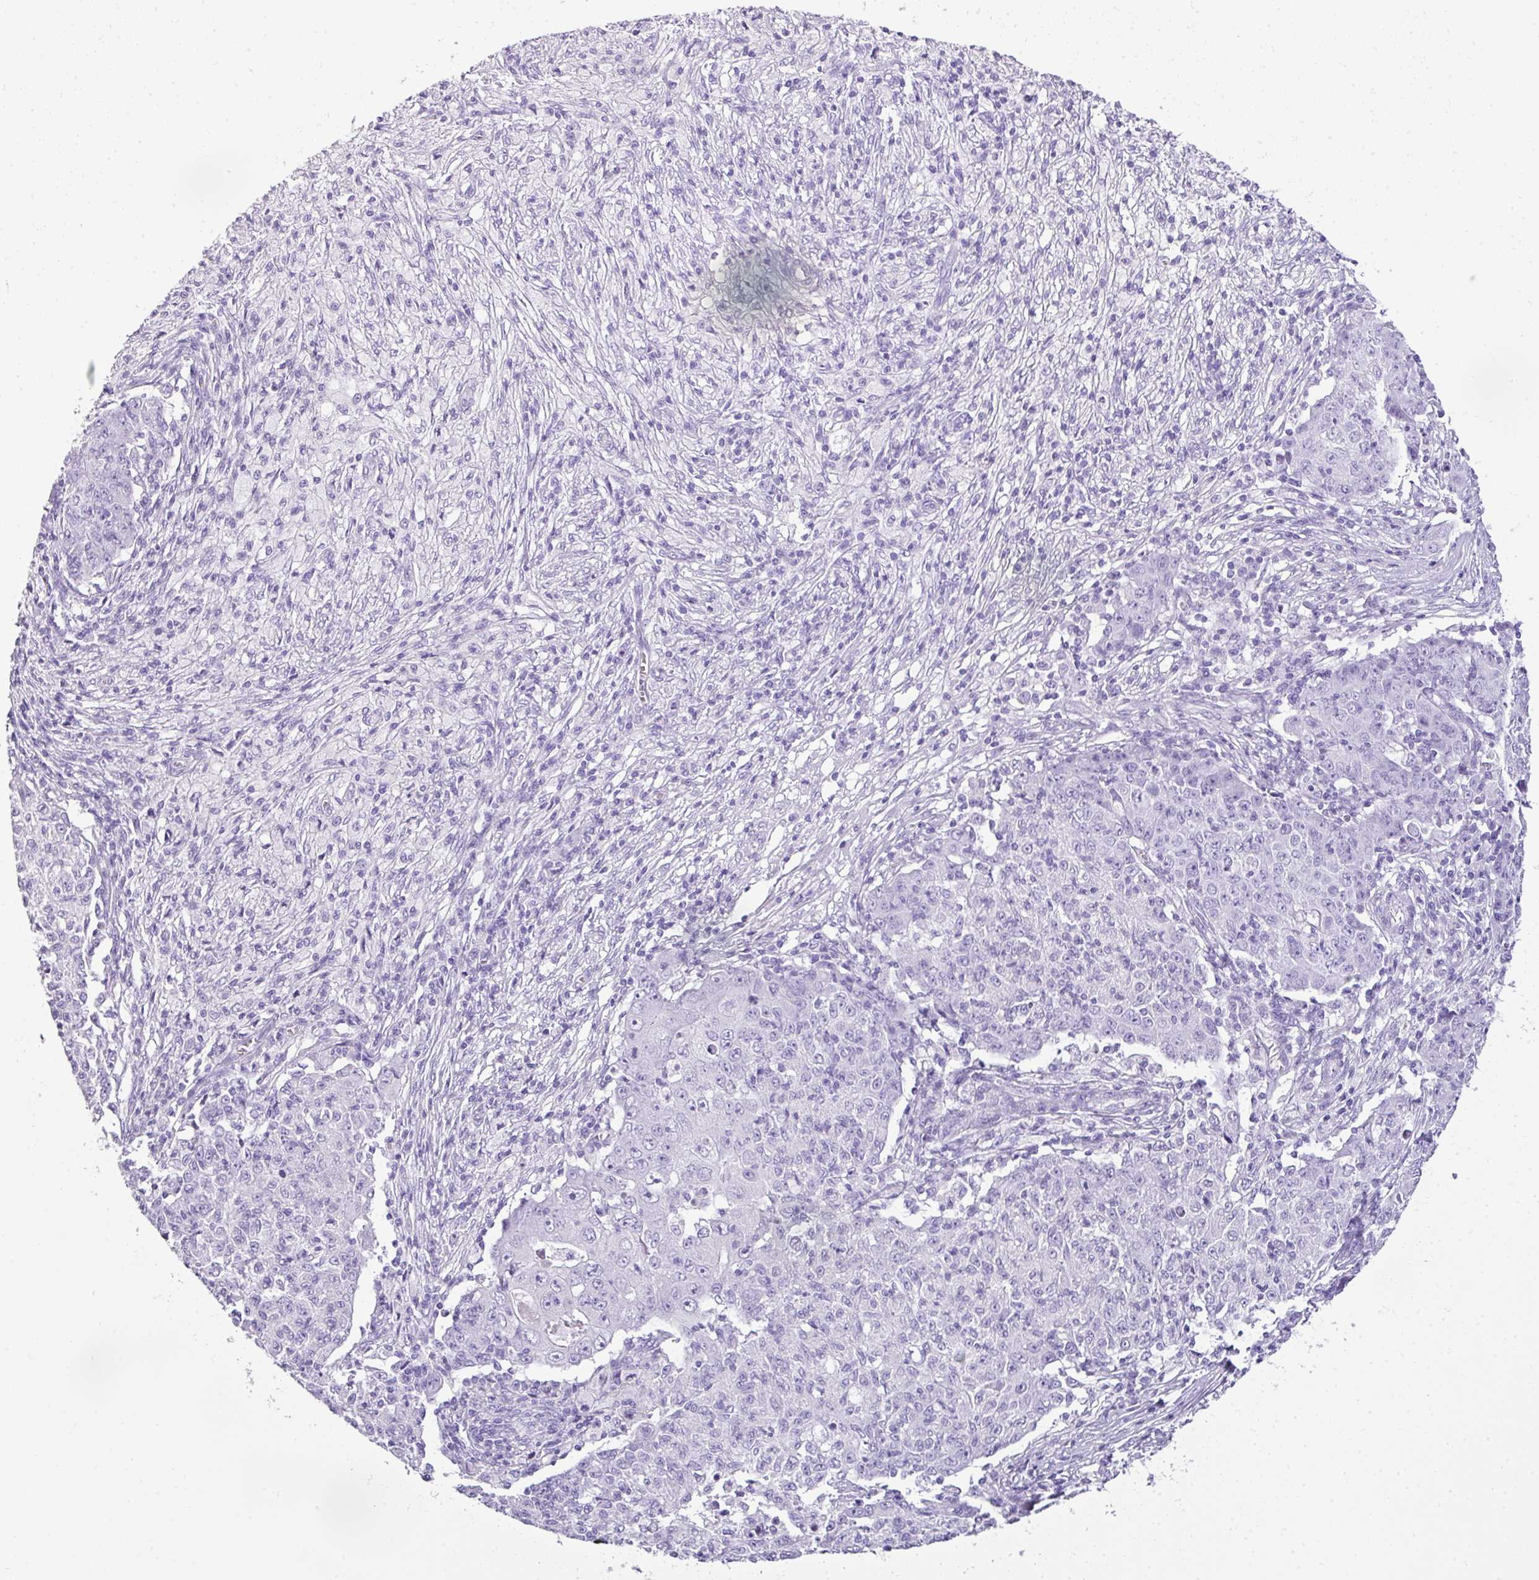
{"staining": {"intensity": "negative", "quantity": "none", "location": "none"}, "tissue": "ovarian cancer", "cell_type": "Tumor cells", "image_type": "cancer", "snomed": [{"axis": "morphology", "description": "Carcinoma, endometroid"}, {"axis": "topography", "description": "Ovary"}], "caption": "Ovarian endometroid carcinoma was stained to show a protein in brown. There is no significant staining in tumor cells.", "gene": "TNP1", "patient": {"sex": "female", "age": 42}}